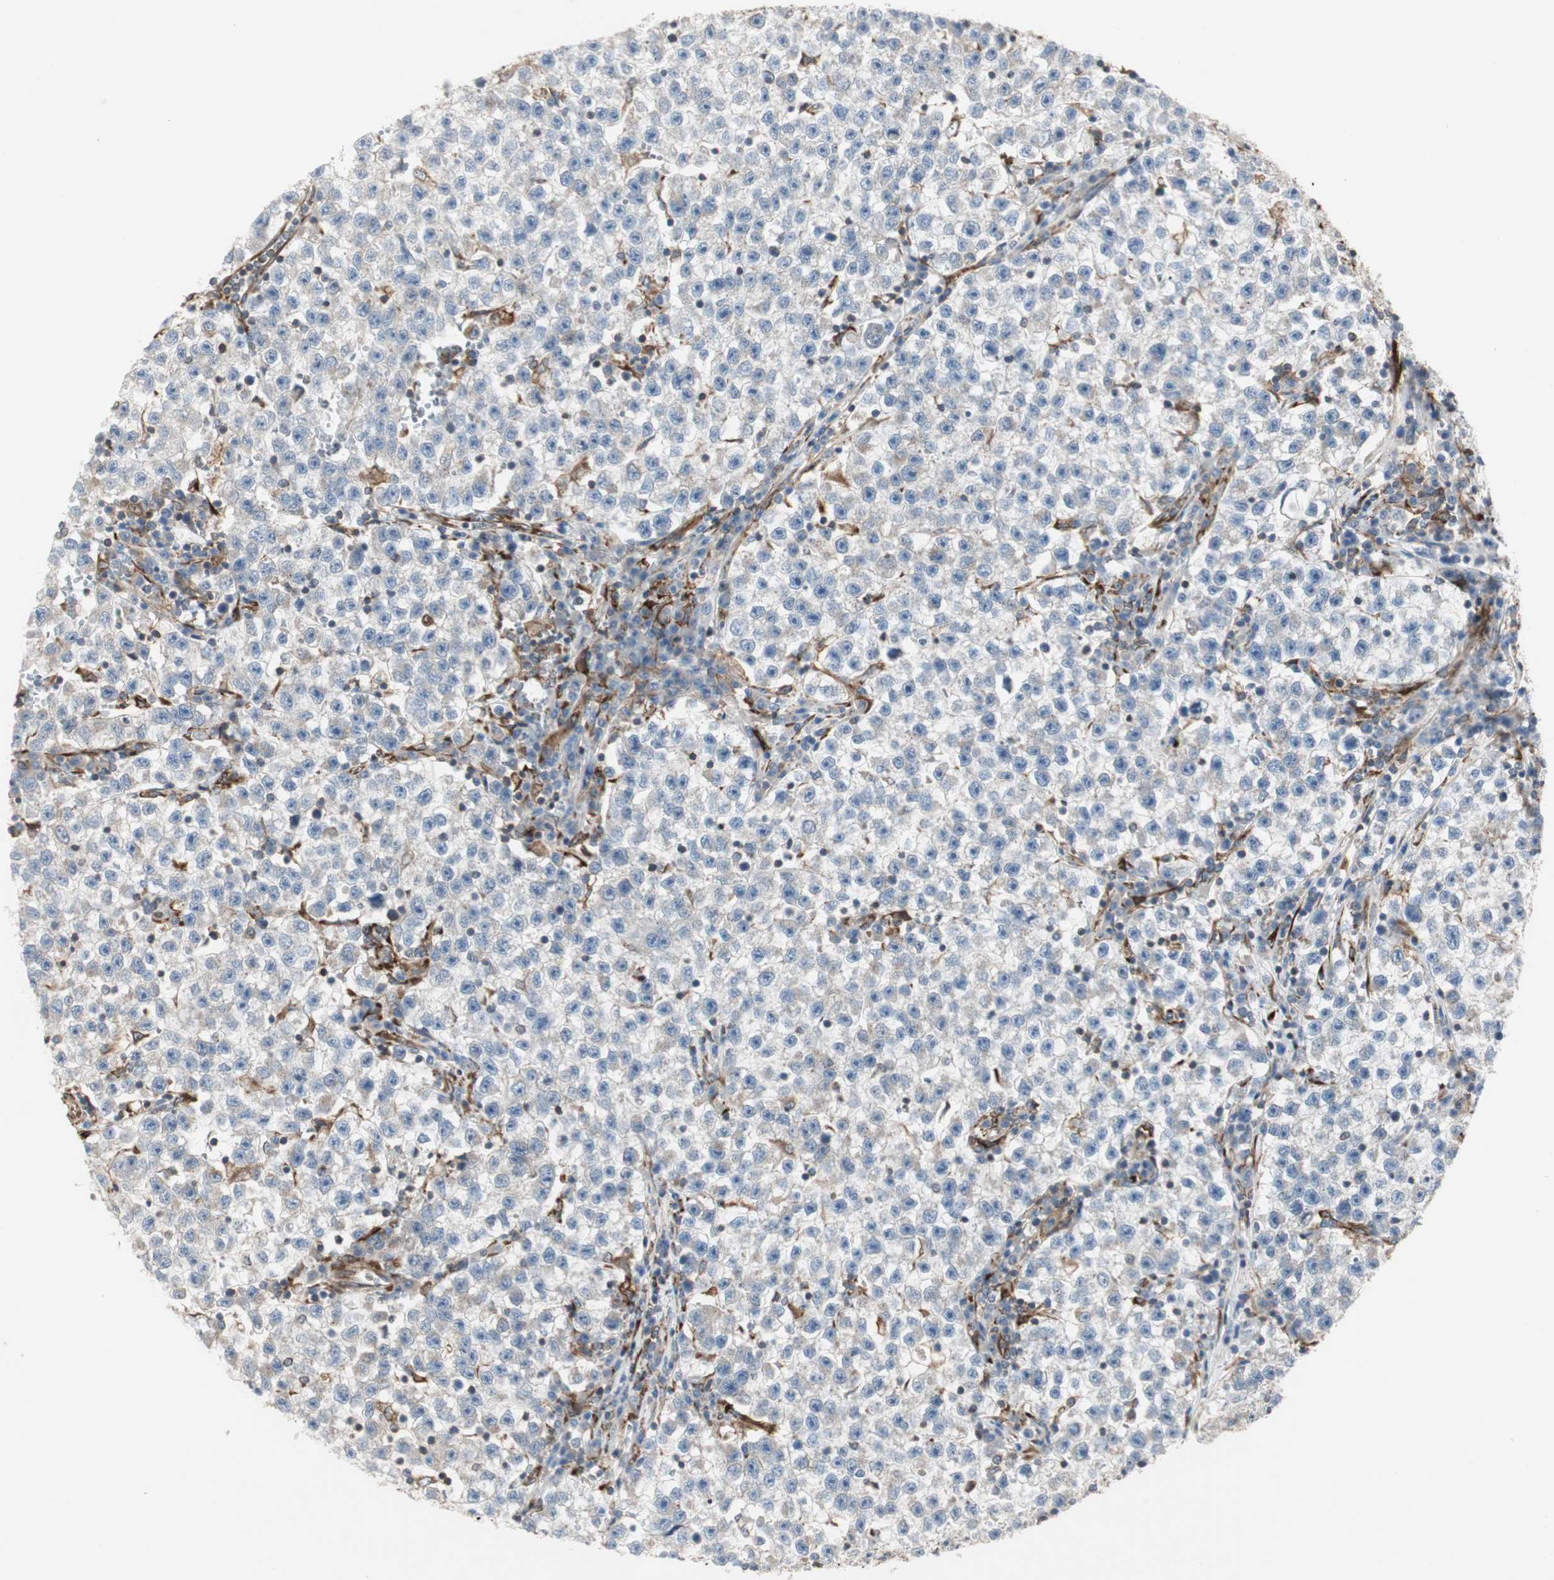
{"staining": {"intensity": "weak", "quantity": "<25%", "location": "cytoplasmic/membranous"}, "tissue": "testis cancer", "cell_type": "Tumor cells", "image_type": "cancer", "snomed": [{"axis": "morphology", "description": "Seminoma, NOS"}, {"axis": "topography", "description": "Testis"}], "caption": "There is no significant staining in tumor cells of testis cancer.", "gene": "H6PD", "patient": {"sex": "male", "age": 22}}